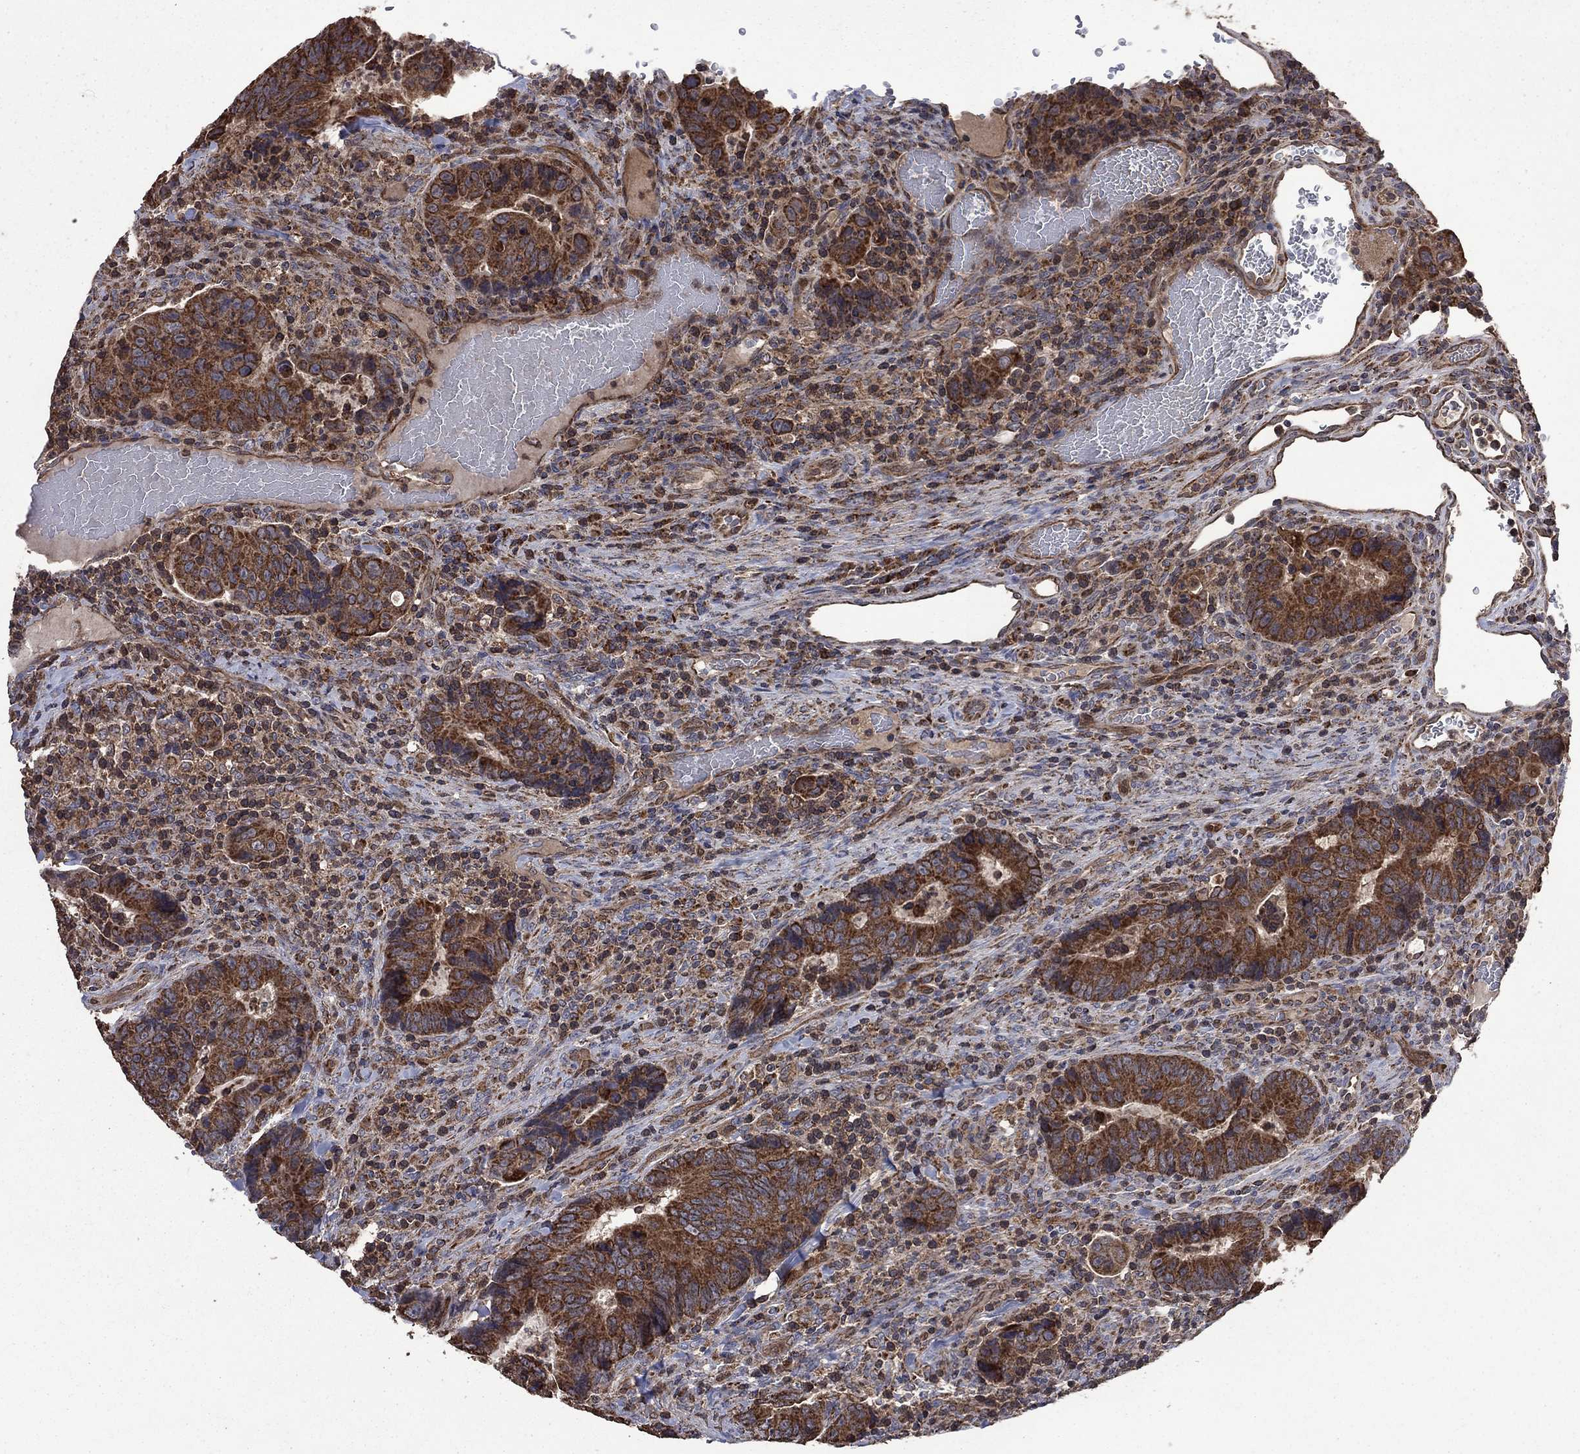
{"staining": {"intensity": "strong", "quantity": ">75%", "location": "cytoplasmic/membranous"}, "tissue": "colorectal cancer", "cell_type": "Tumor cells", "image_type": "cancer", "snomed": [{"axis": "morphology", "description": "Adenocarcinoma, NOS"}, {"axis": "topography", "description": "Colon"}], "caption": "The photomicrograph shows immunohistochemical staining of colorectal cancer (adenocarcinoma). There is strong cytoplasmic/membranous staining is identified in approximately >75% of tumor cells.", "gene": "DPH1", "patient": {"sex": "female", "age": 56}}